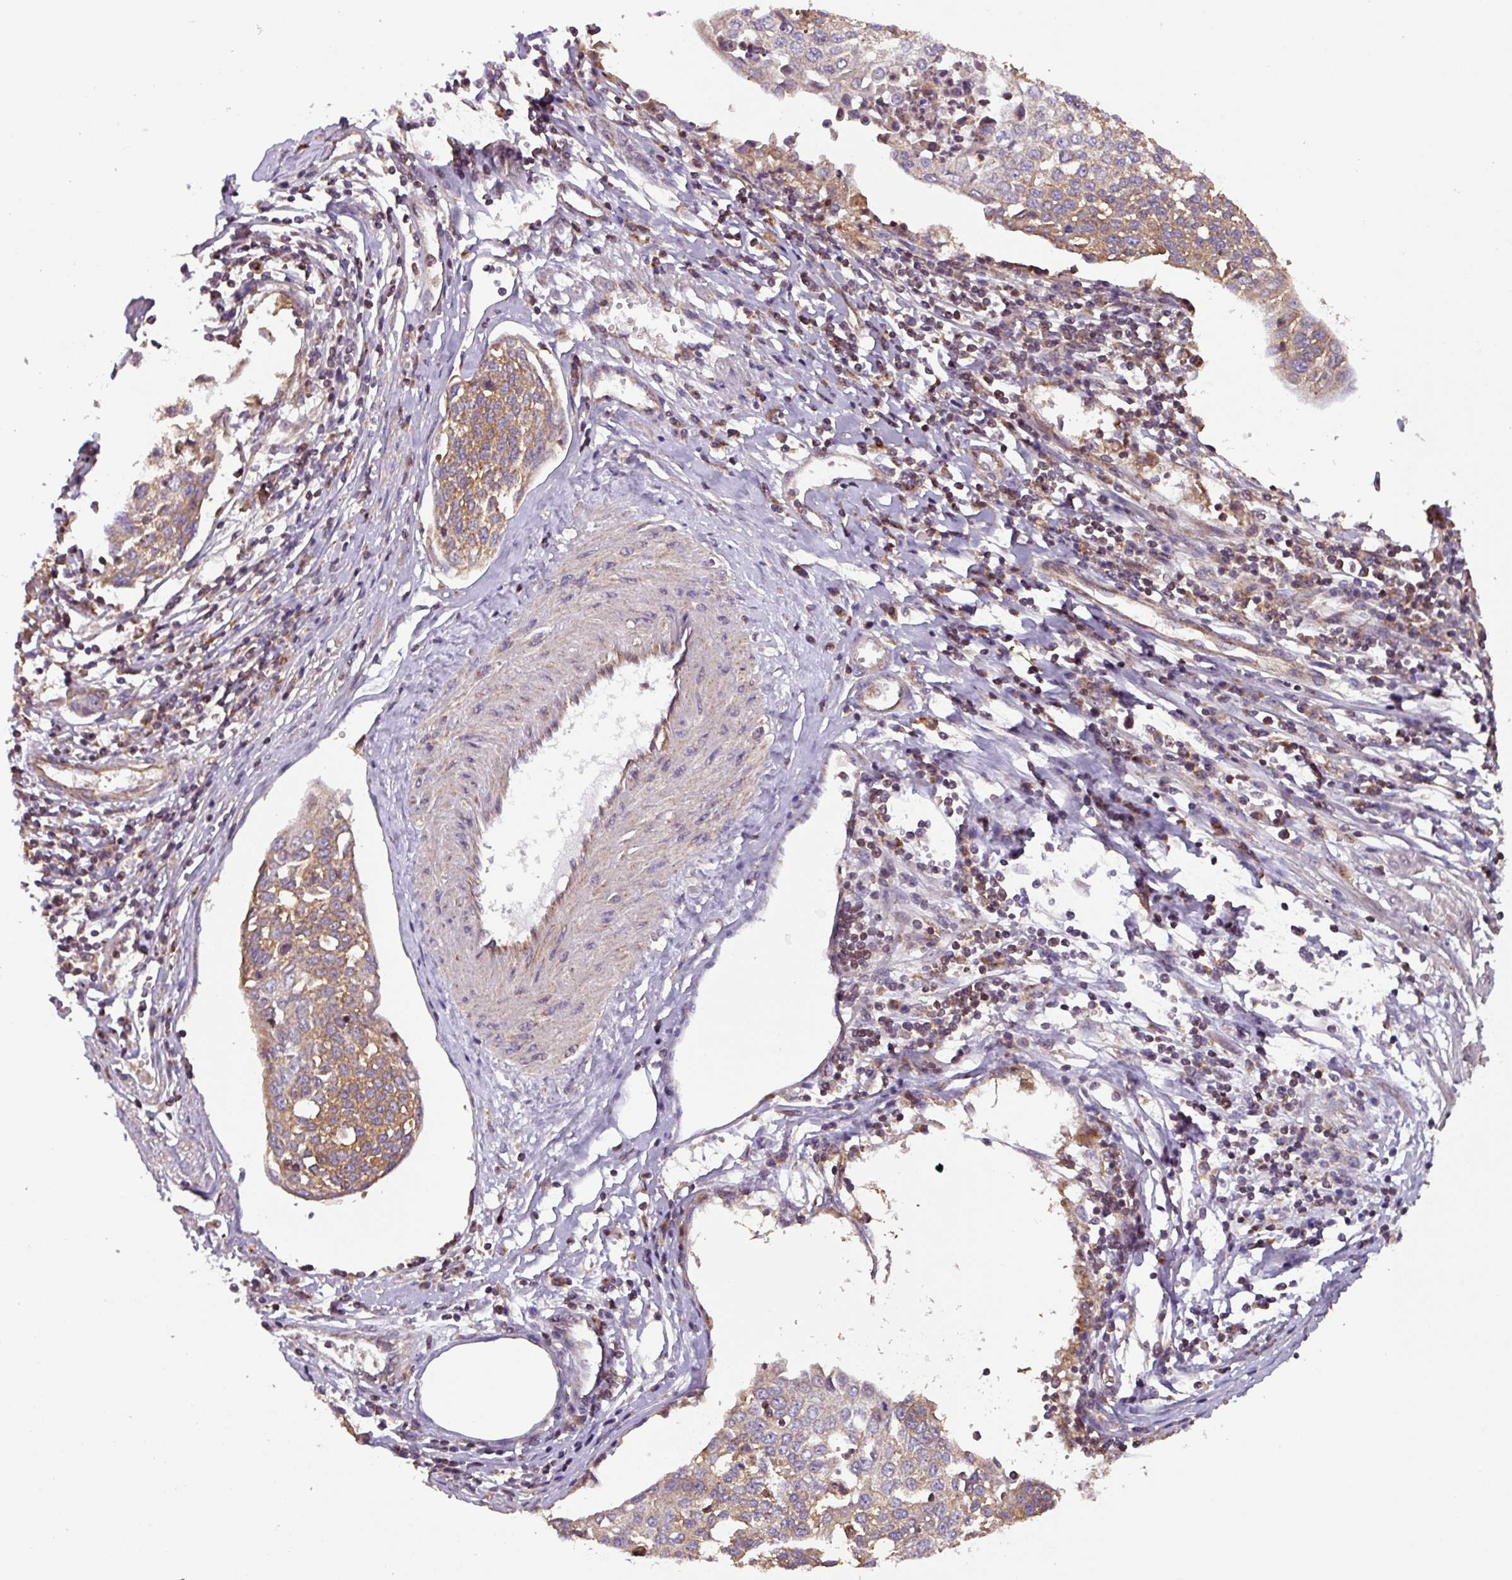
{"staining": {"intensity": "moderate", "quantity": ">75%", "location": "cytoplasmic/membranous"}, "tissue": "cervical cancer", "cell_type": "Tumor cells", "image_type": "cancer", "snomed": [{"axis": "morphology", "description": "Squamous cell carcinoma, NOS"}, {"axis": "topography", "description": "Cervix"}], "caption": "The histopathology image displays a brown stain indicating the presence of a protein in the cytoplasmic/membranous of tumor cells in cervical squamous cell carcinoma. (DAB (3,3'-diaminobenzidine) = brown stain, brightfield microscopy at high magnification).", "gene": "PLEKHD1", "patient": {"sex": "female", "age": 34}}